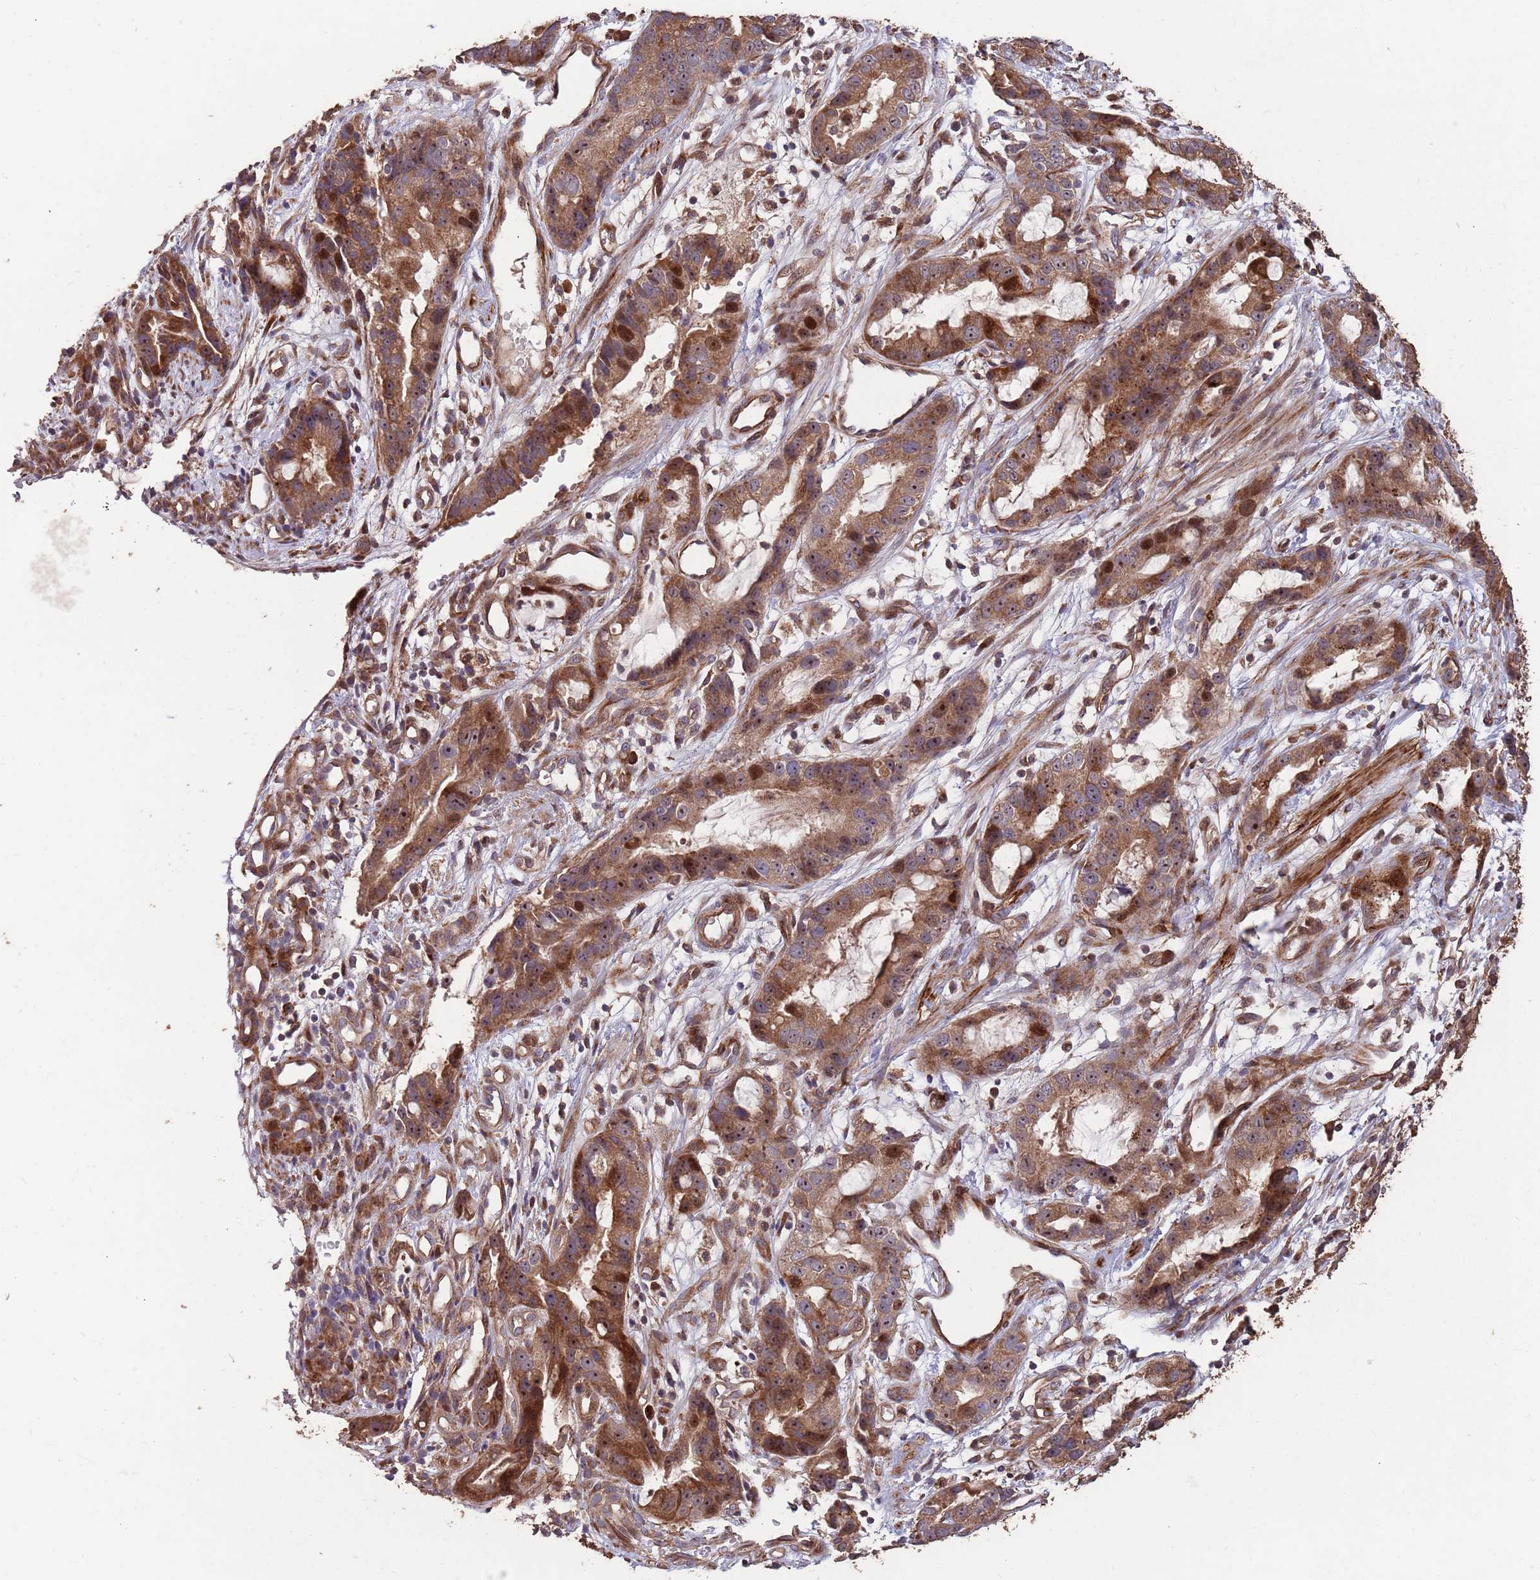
{"staining": {"intensity": "moderate", "quantity": ">75%", "location": "cytoplasmic/membranous,nuclear"}, "tissue": "stomach cancer", "cell_type": "Tumor cells", "image_type": "cancer", "snomed": [{"axis": "morphology", "description": "Adenocarcinoma, NOS"}, {"axis": "topography", "description": "Stomach"}], "caption": "Approximately >75% of tumor cells in human stomach adenocarcinoma demonstrate moderate cytoplasmic/membranous and nuclear protein staining as visualized by brown immunohistochemical staining.", "gene": "ZNF428", "patient": {"sex": "male", "age": 55}}